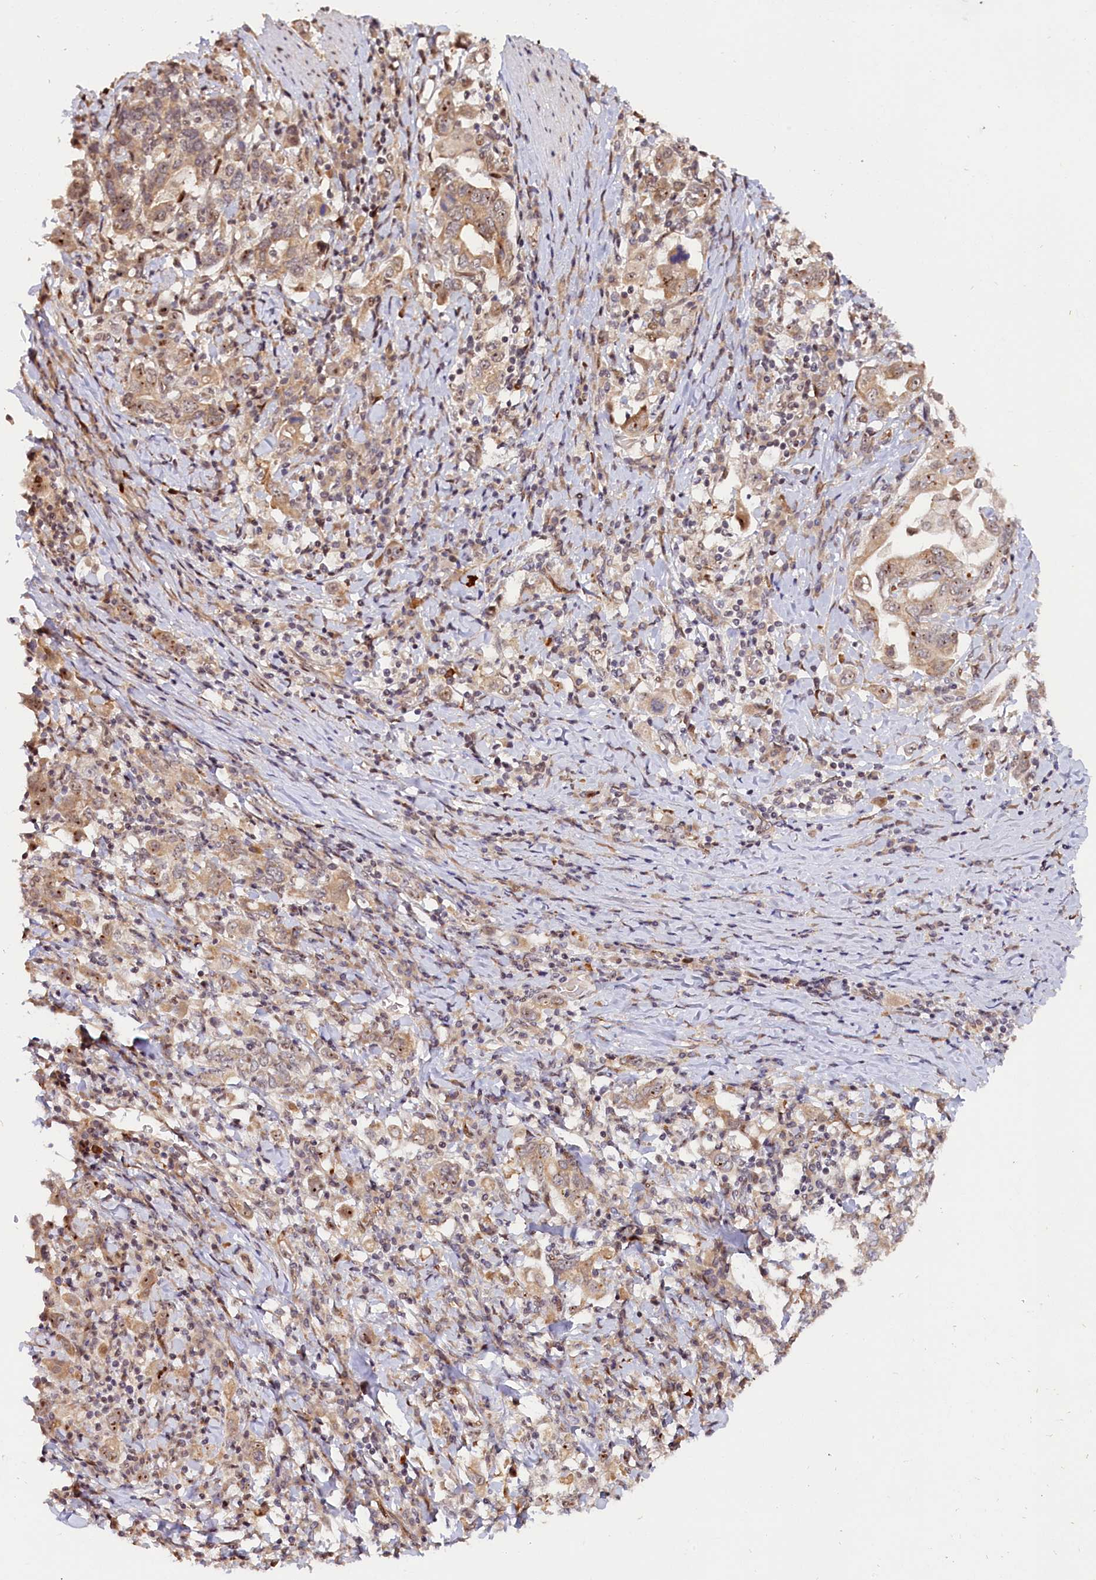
{"staining": {"intensity": "moderate", "quantity": "25%-75%", "location": "cytoplasmic/membranous,nuclear"}, "tissue": "stomach cancer", "cell_type": "Tumor cells", "image_type": "cancer", "snomed": [{"axis": "morphology", "description": "Adenocarcinoma, NOS"}, {"axis": "topography", "description": "Stomach, upper"}, {"axis": "topography", "description": "Stomach"}], "caption": "Immunohistochemistry of human adenocarcinoma (stomach) reveals medium levels of moderate cytoplasmic/membranous and nuclear expression in approximately 25%-75% of tumor cells.", "gene": "ANKRD24", "patient": {"sex": "male", "age": 62}}